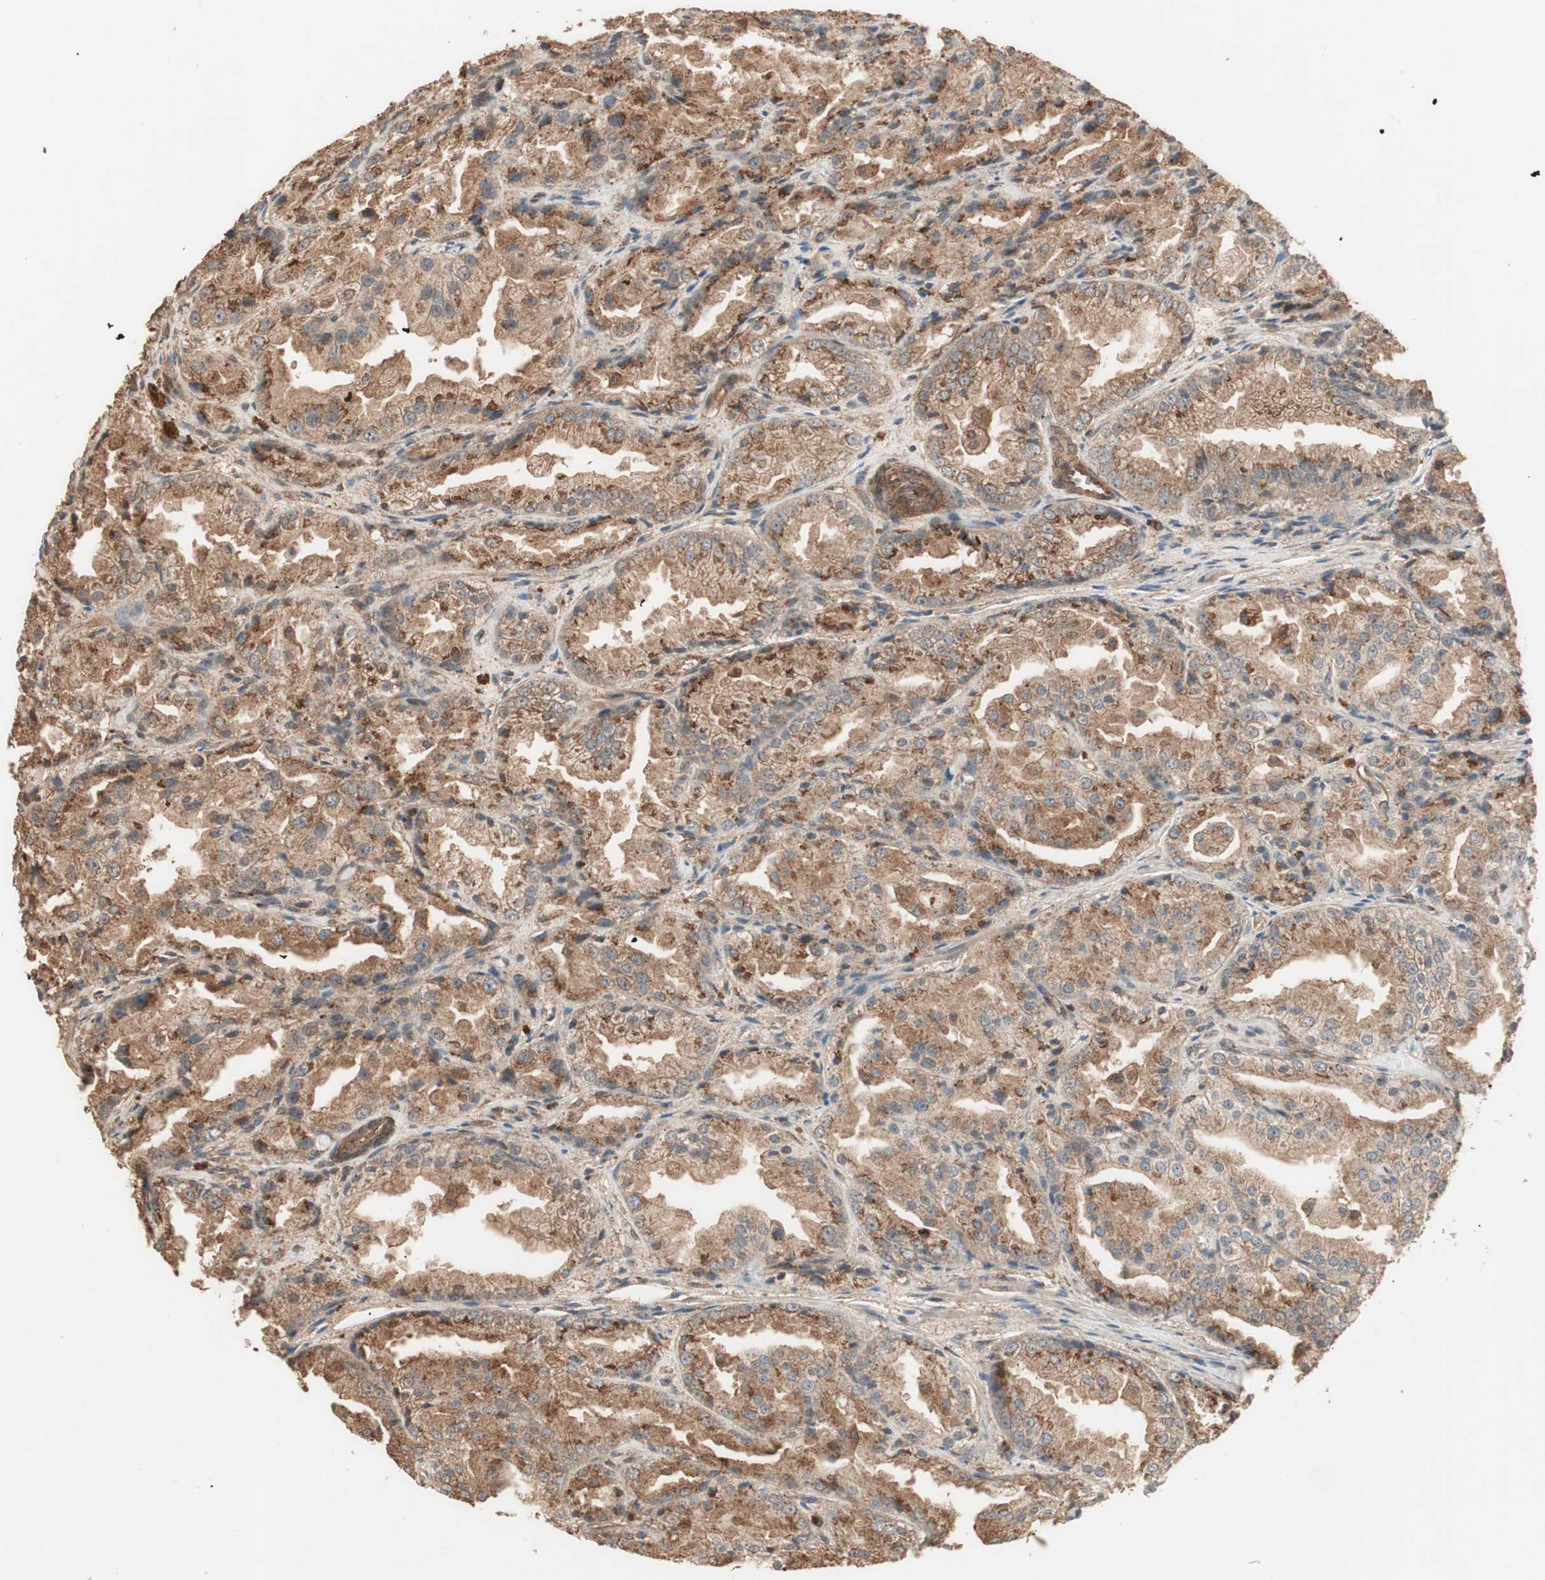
{"staining": {"intensity": "moderate", "quantity": ">75%", "location": "cytoplasmic/membranous"}, "tissue": "prostate cancer", "cell_type": "Tumor cells", "image_type": "cancer", "snomed": [{"axis": "morphology", "description": "Adenocarcinoma, High grade"}, {"axis": "topography", "description": "Prostate"}], "caption": "A brown stain shows moderate cytoplasmic/membranous staining of a protein in prostate cancer (adenocarcinoma (high-grade)) tumor cells.", "gene": "CCN4", "patient": {"sex": "male", "age": 61}}